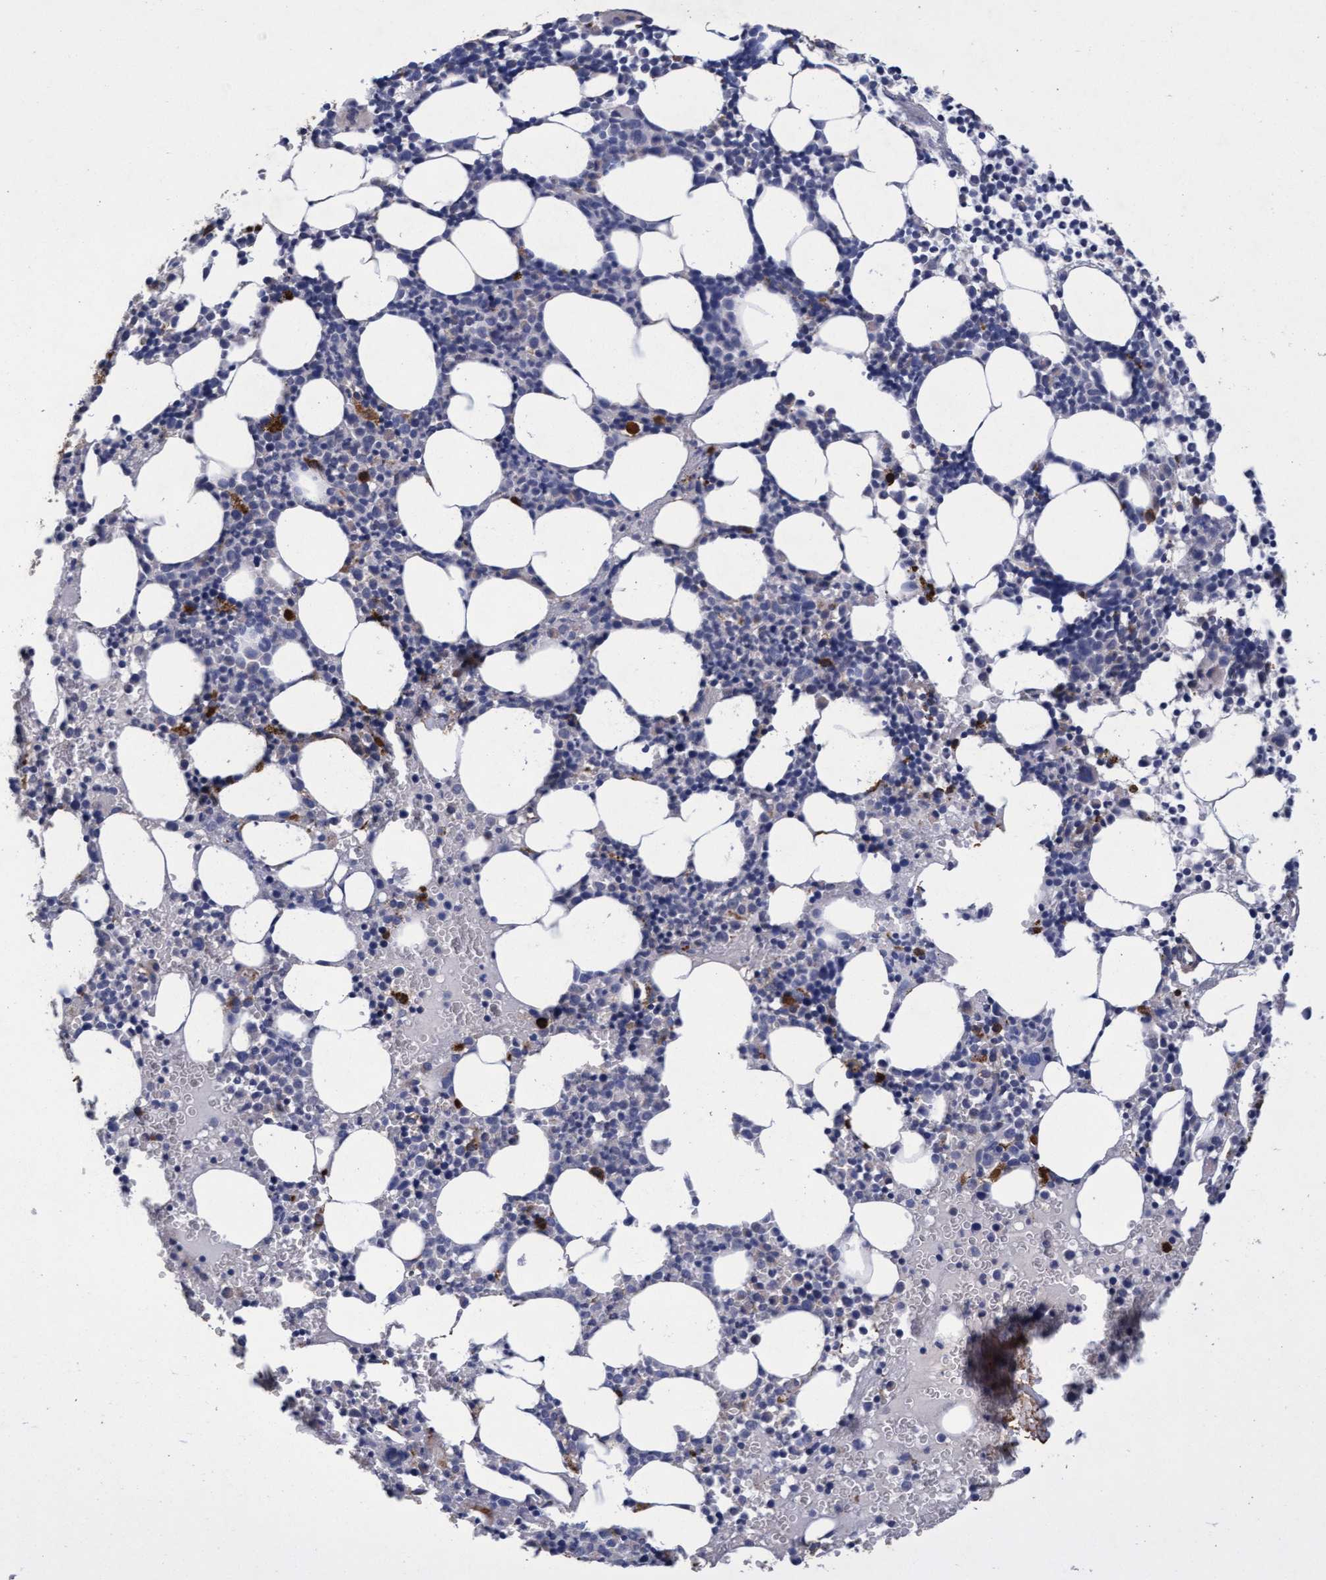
{"staining": {"intensity": "negative", "quantity": "none", "location": "none"}, "tissue": "bone marrow", "cell_type": "Hematopoietic cells", "image_type": "normal", "snomed": [{"axis": "morphology", "description": "Normal tissue, NOS"}, {"axis": "morphology", "description": "Inflammation, NOS"}, {"axis": "topography", "description": "Bone marrow"}], "caption": "Photomicrograph shows no significant protein staining in hematopoietic cells of normal bone marrow. Brightfield microscopy of IHC stained with DAB (3,3'-diaminobenzidine) (brown) and hematoxylin (blue), captured at high magnification.", "gene": "CPQ", "patient": {"sex": "female", "age": 67}}